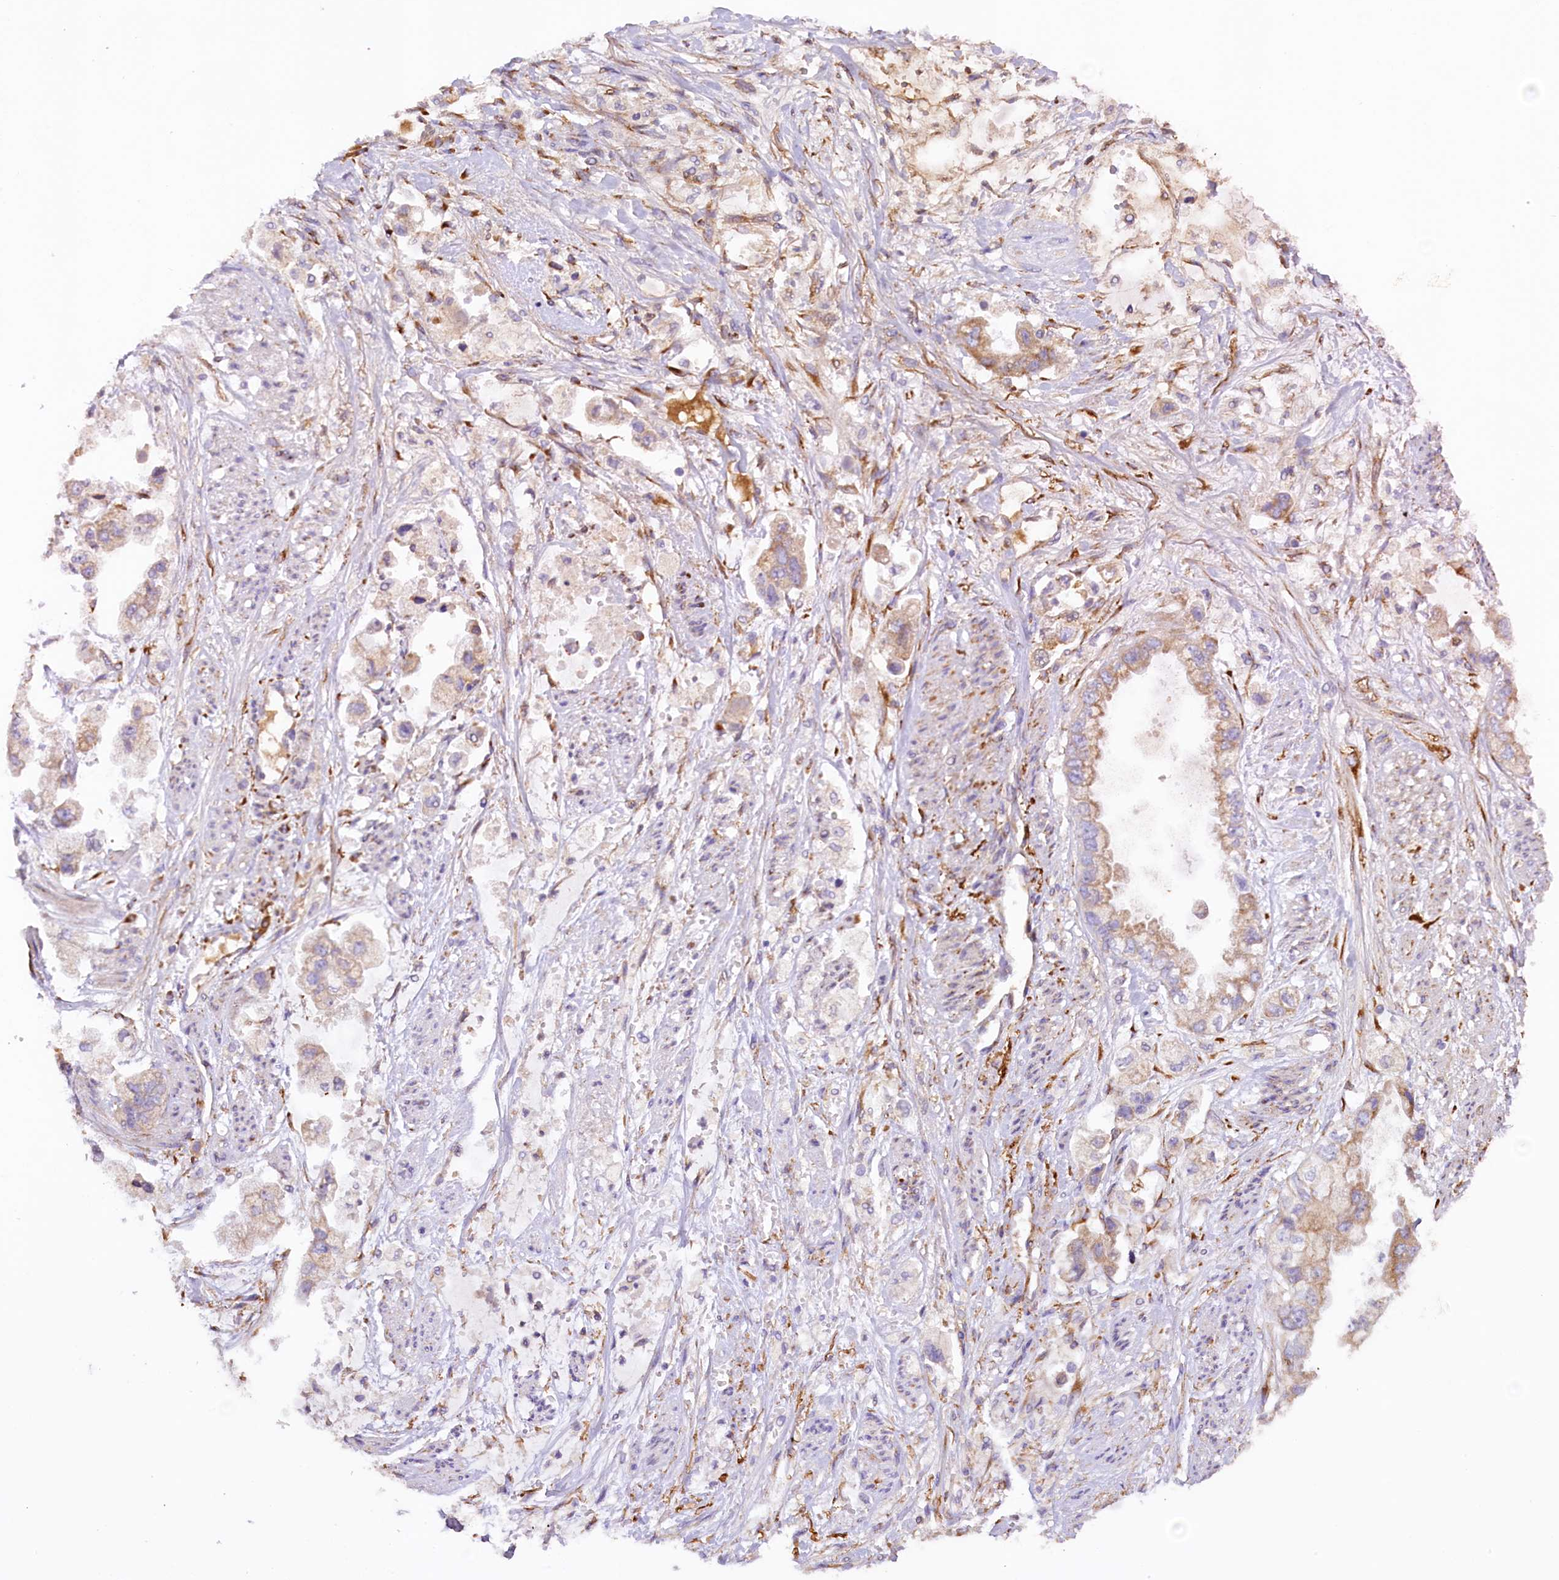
{"staining": {"intensity": "weak", "quantity": "25%-75%", "location": "cytoplasmic/membranous"}, "tissue": "stomach cancer", "cell_type": "Tumor cells", "image_type": "cancer", "snomed": [{"axis": "morphology", "description": "Adenocarcinoma, NOS"}, {"axis": "topography", "description": "Stomach"}], "caption": "A micrograph of stomach cancer stained for a protein demonstrates weak cytoplasmic/membranous brown staining in tumor cells.", "gene": "SSC5D", "patient": {"sex": "male", "age": 62}}